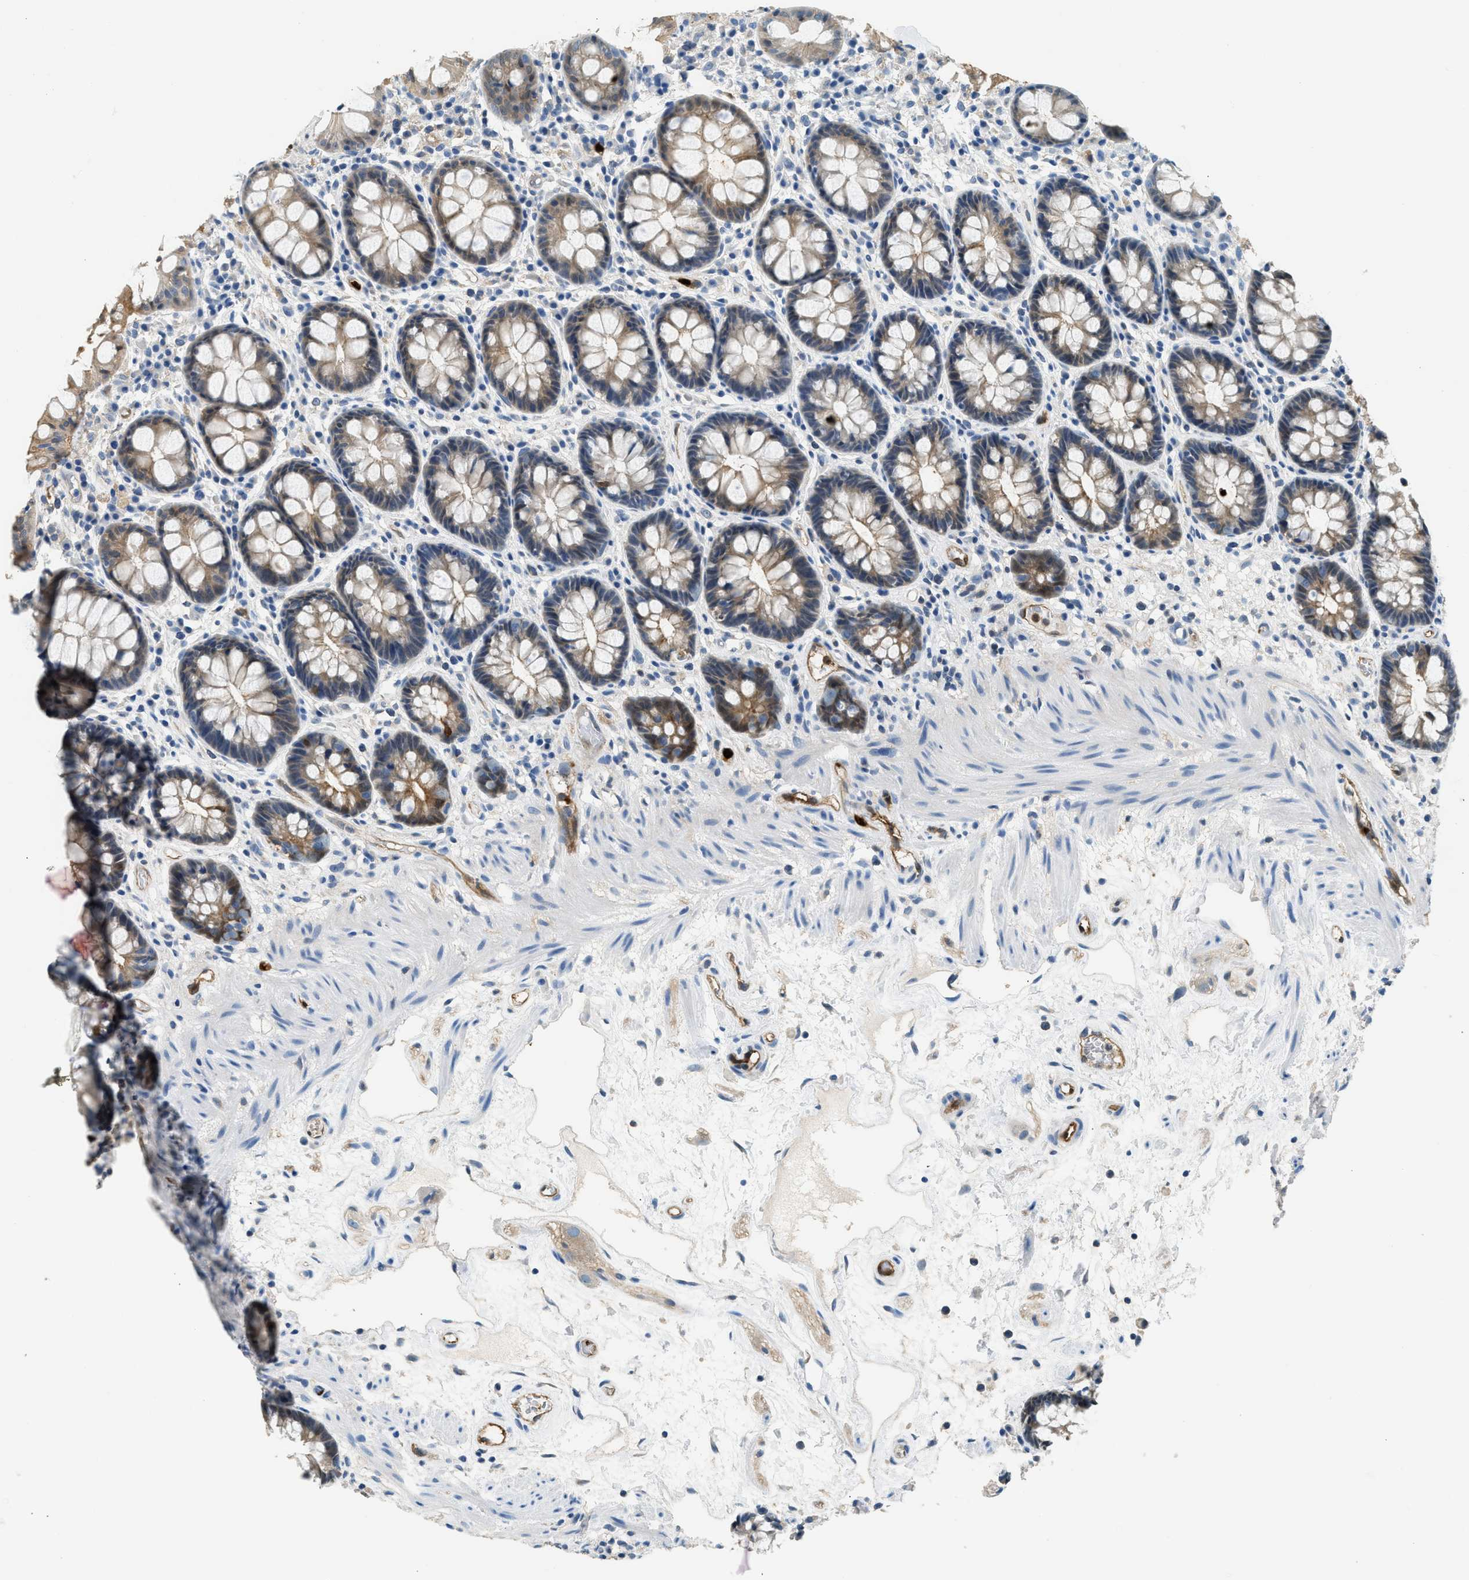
{"staining": {"intensity": "moderate", "quantity": ">75%", "location": "cytoplasmic/membranous"}, "tissue": "rectum", "cell_type": "Glandular cells", "image_type": "normal", "snomed": [{"axis": "morphology", "description": "Normal tissue, NOS"}, {"axis": "topography", "description": "Rectum"}], "caption": "The photomicrograph reveals a brown stain indicating the presence of a protein in the cytoplasmic/membranous of glandular cells in rectum. (Brightfield microscopy of DAB IHC at high magnification).", "gene": "ANXA3", "patient": {"sex": "male", "age": 64}}